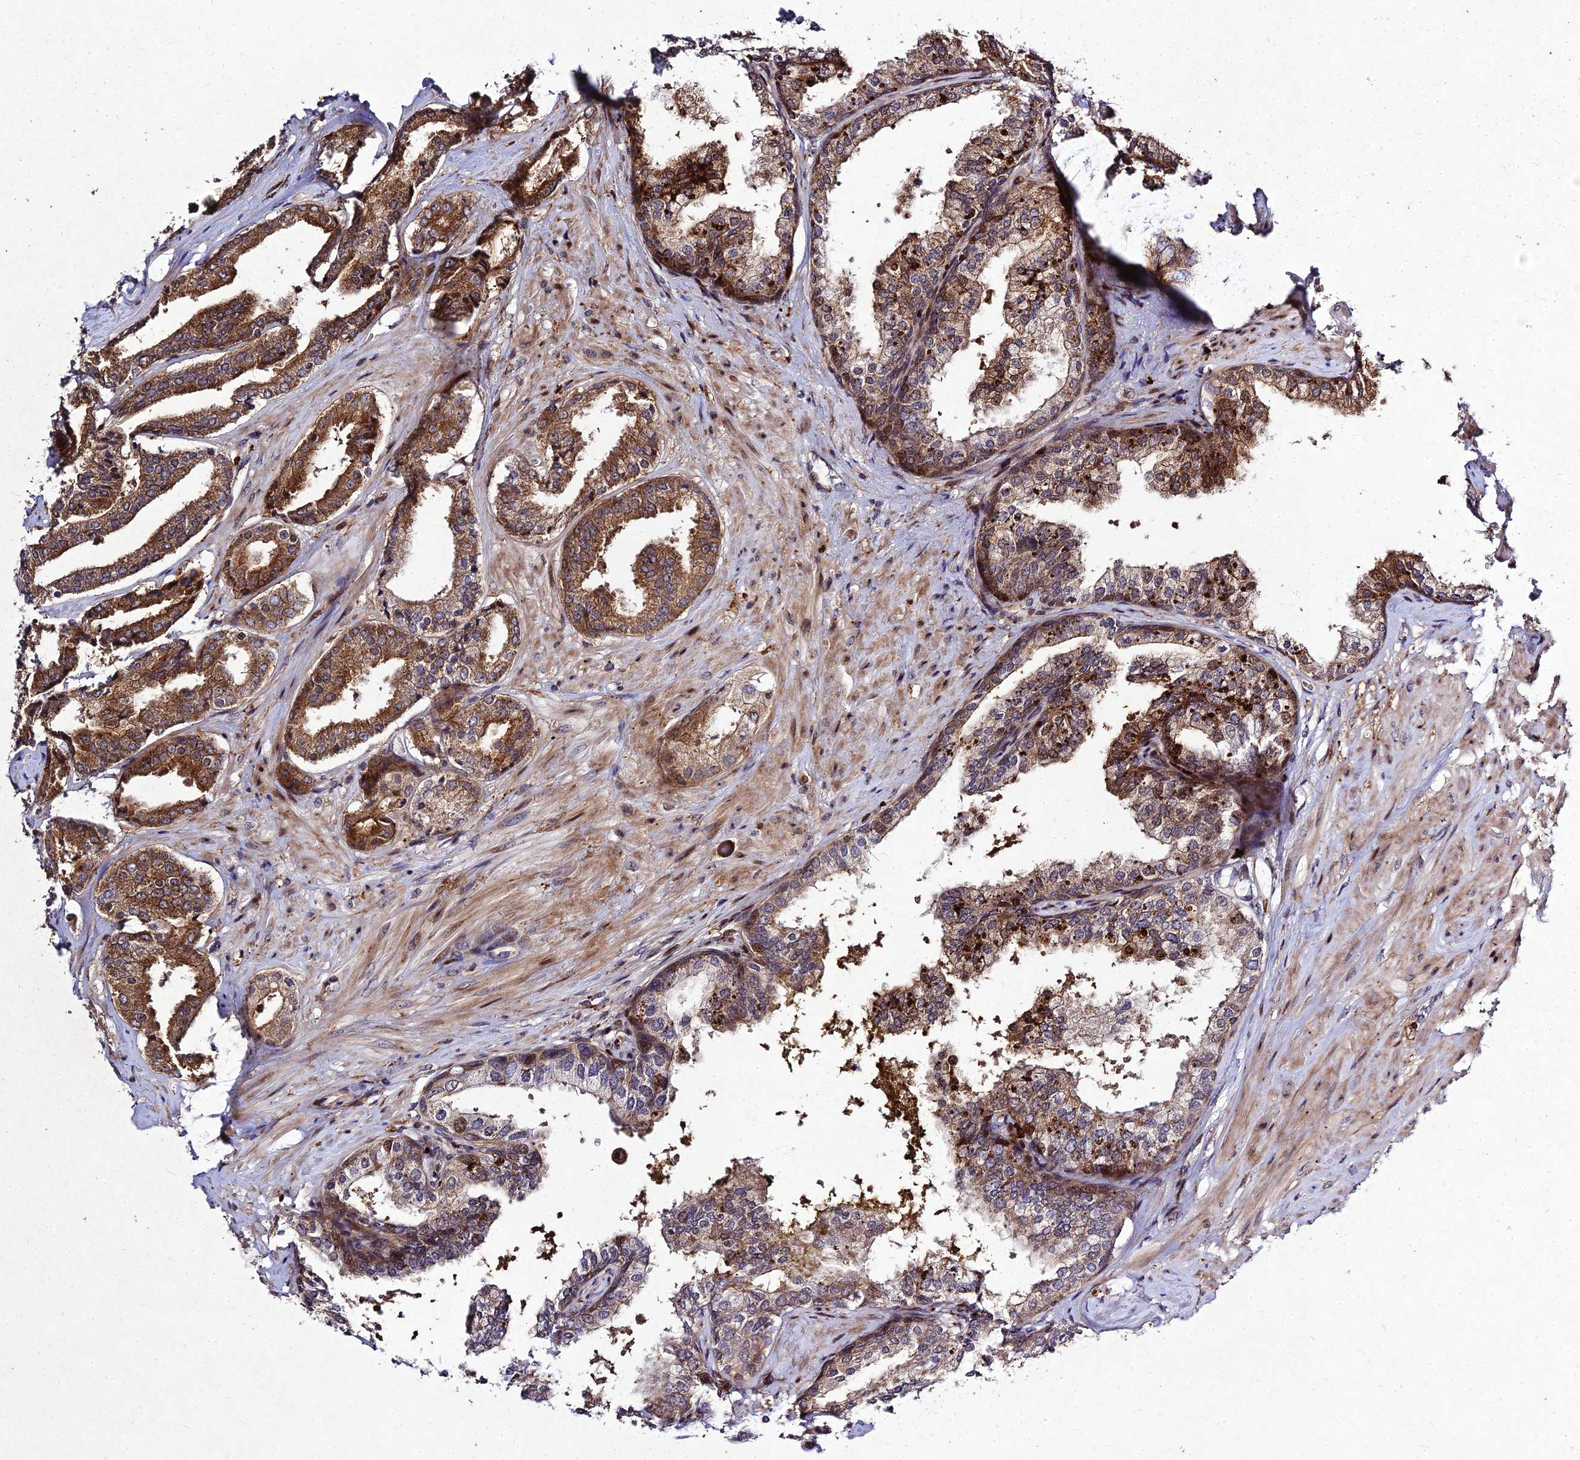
{"staining": {"intensity": "strong", "quantity": ">75%", "location": "cytoplasmic/membranous"}, "tissue": "prostate cancer", "cell_type": "Tumor cells", "image_type": "cancer", "snomed": [{"axis": "morphology", "description": "Adenocarcinoma, High grade"}, {"axis": "topography", "description": "Prostate"}], "caption": "High-grade adenocarcinoma (prostate) was stained to show a protein in brown. There is high levels of strong cytoplasmic/membranous expression in approximately >75% of tumor cells. The protein is shown in brown color, while the nuclei are stained blue.", "gene": "MKKS", "patient": {"sex": "male", "age": 63}}